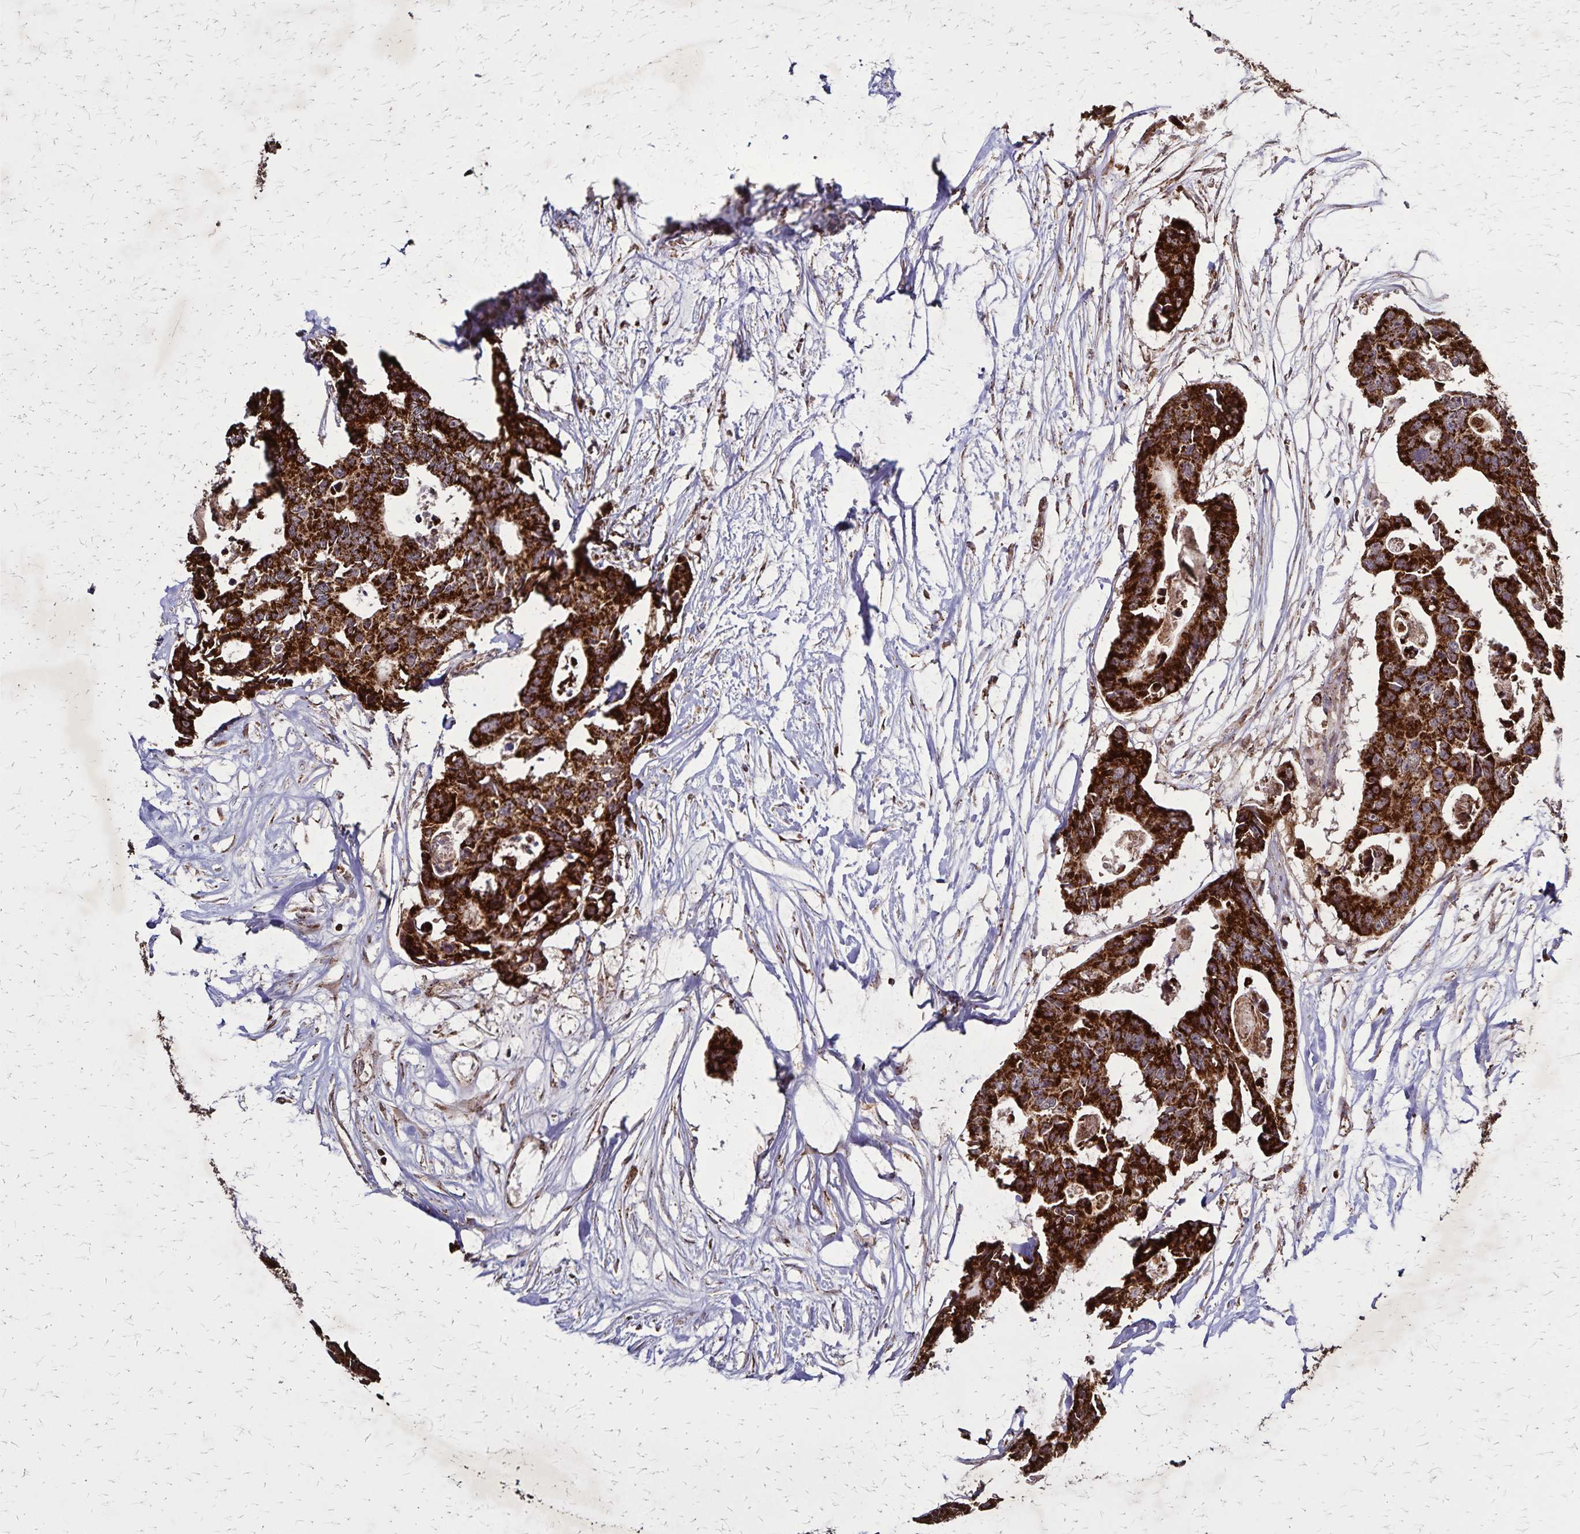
{"staining": {"intensity": "strong", "quantity": ">75%", "location": "cytoplasmic/membranous"}, "tissue": "colorectal cancer", "cell_type": "Tumor cells", "image_type": "cancer", "snomed": [{"axis": "morphology", "description": "Adenocarcinoma, NOS"}, {"axis": "topography", "description": "Rectum"}], "caption": "Protein expression by IHC displays strong cytoplasmic/membranous positivity in approximately >75% of tumor cells in colorectal adenocarcinoma. (IHC, brightfield microscopy, high magnification).", "gene": "NFS1", "patient": {"sex": "male", "age": 57}}